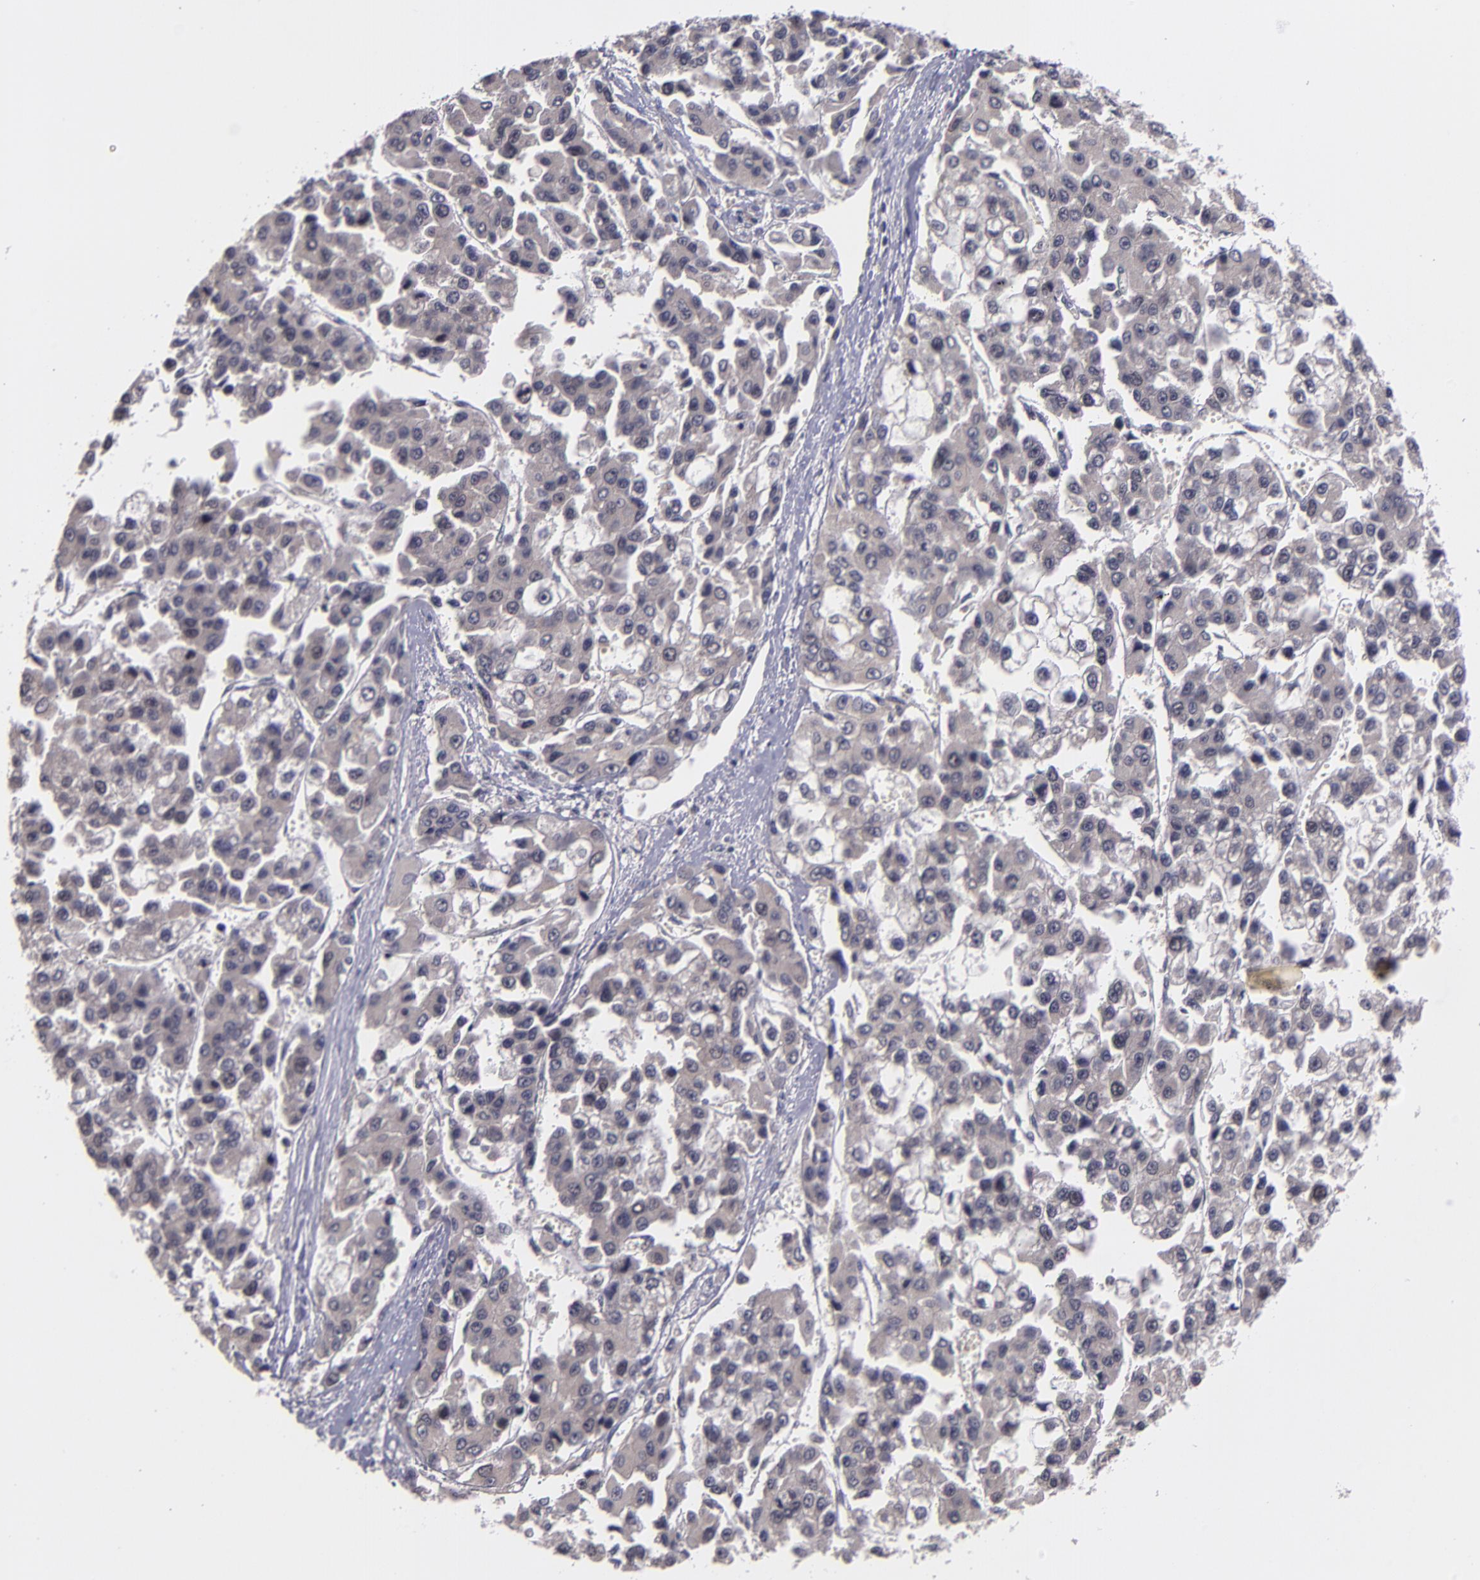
{"staining": {"intensity": "negative", "quantity": "none", "location": "none"}, "tissue": "liver cancer", "cell_type": "Tumor cells", "image_type": "cancer", "snomed": [{"axis": "morphology", "description": "Carcinoma, Hepatocellular, NOS"}, {"axis": "topography", "description": "Liver"}], "caption": "Immunohistochemistry (IHC) histopathology image of human liver hepatocellular carcinoma stained for a protein (brown), which shows no staining in tumor cells. The staining is performed using DAB (3,3'-diaminobenzidine) brown chromogen with nuclei counter-stained in using hematoxylin.", "gene": "CDC7", "patient": {"sex": "female", "age": 66}}